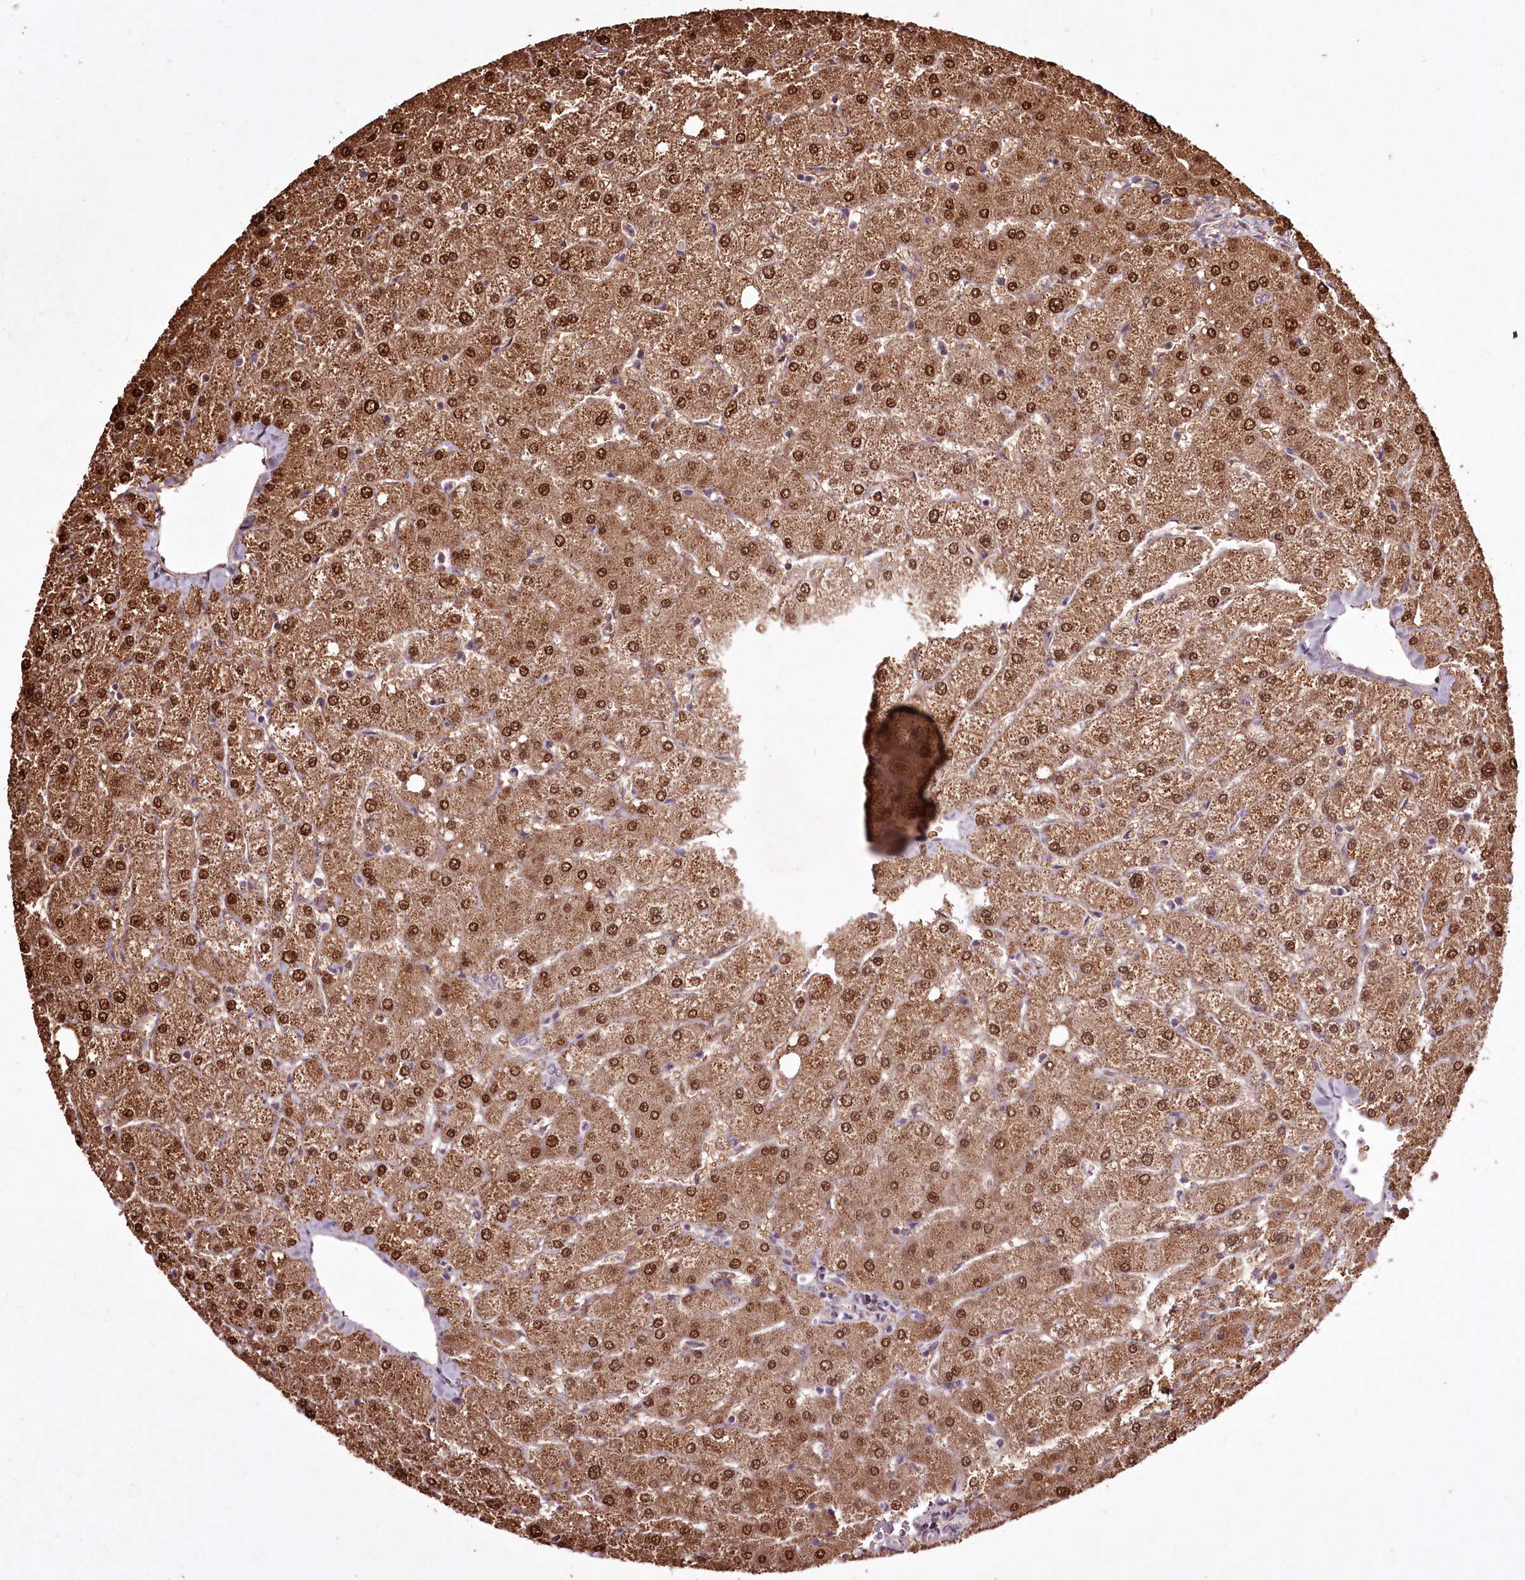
{"staining": {"intensity": "moderate", "quantity": ">75%", "location": "cytoplasmic/membranous"}, "tissue": "liver", "cell_type": "Cholangiocytes", "image_type": "normal", "snomed": [{"axis": "morphology", "description": "Normal tissue, NOS"}, {"axis": "topography", "description": "Liver"}], "caption": "Moderate cytoplasmic/membranous positivity is identified in approximately >75% of cholangiocytes in unremarkable liver. The staining was performed using DAB, with brown indicating positive protein expression. Nuclei are stained blue with hematoxylin.", "gene": "ADRA1D", "patient": {"sex": "female", "age": 54}}